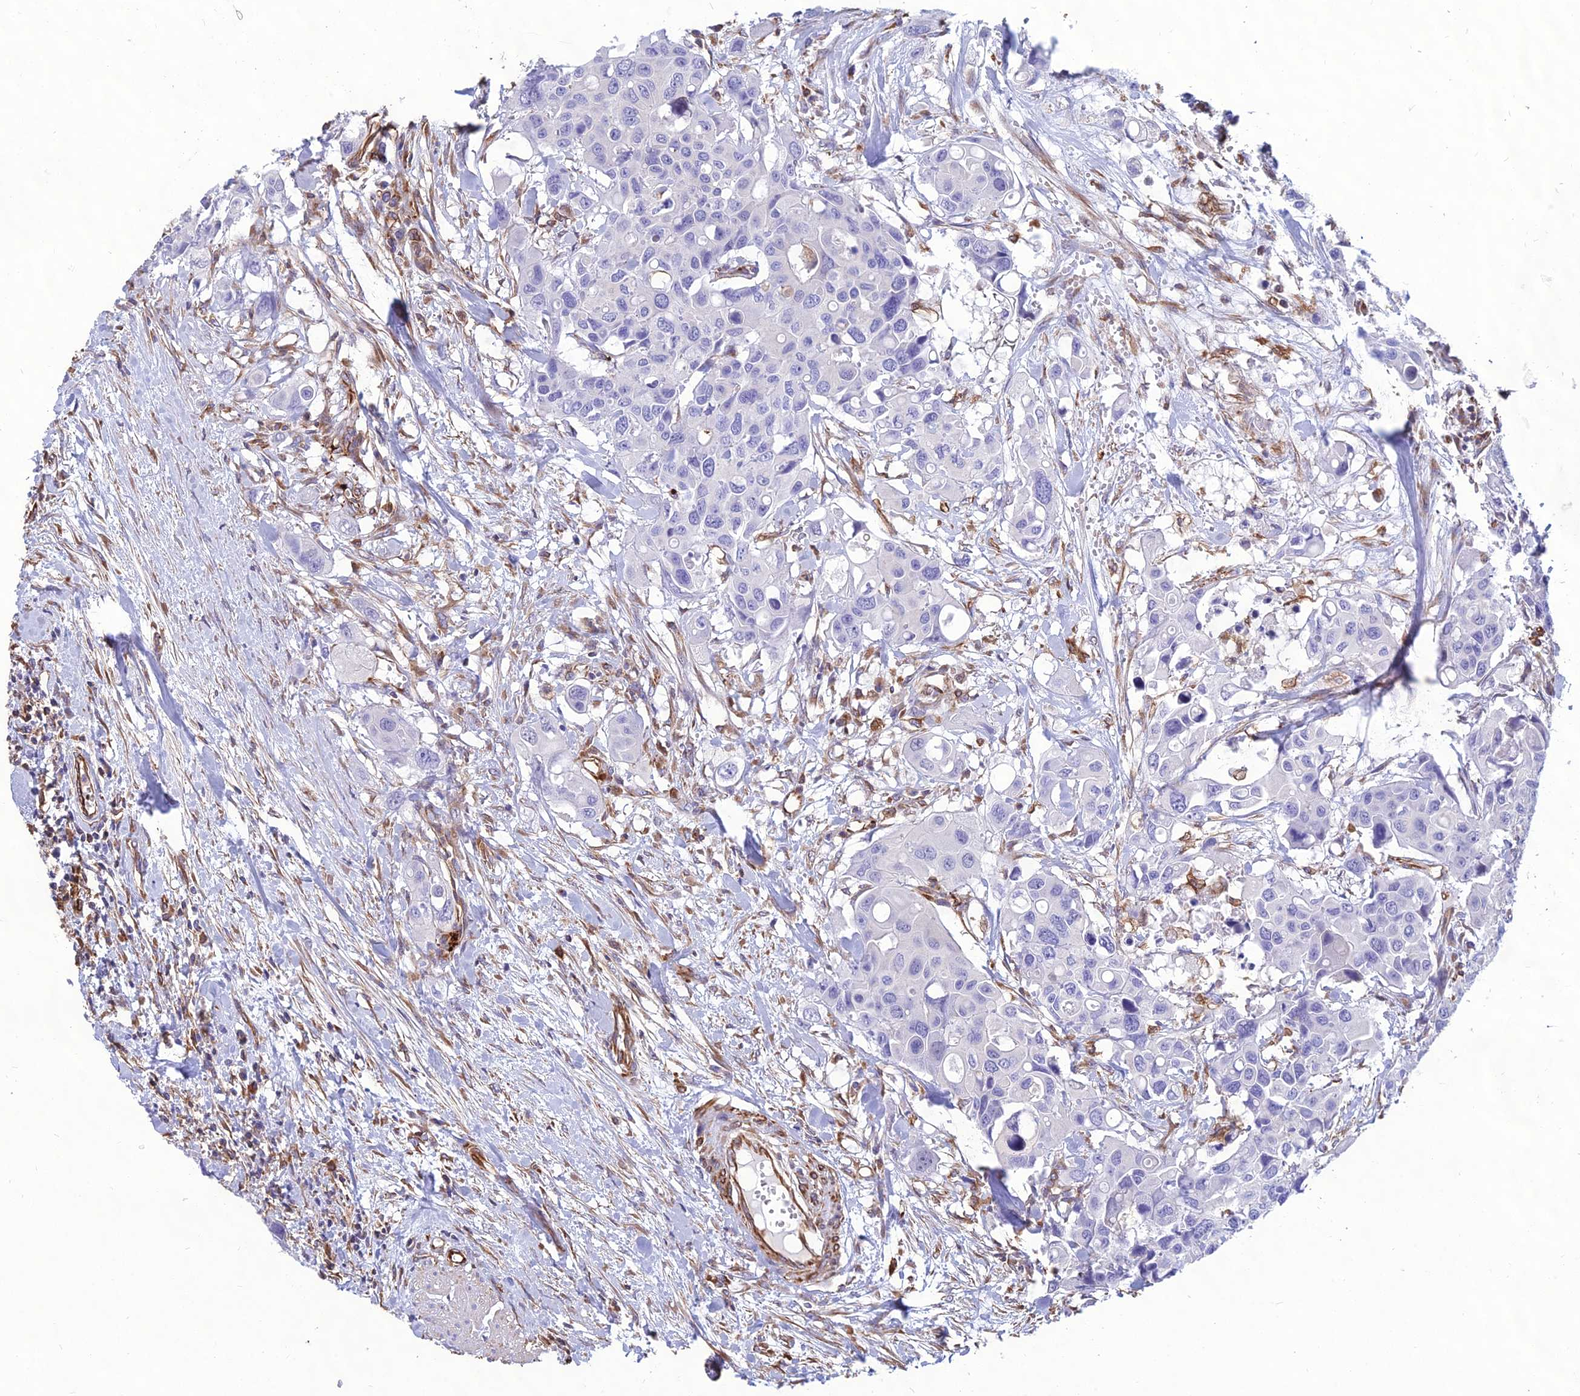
{"staining": {"intensity": "negative", "quantity": "none", "location": "none"}, "tissue": "colorectal cancer", "cell_type": "Tumor cells", "image_type": "cancer", "snomed": [{"axis": "morphology", "description": "Adenocarcinoma, NOS"}, {"axis": "topography", "description": "Colon"}], "caption": "Tumor cells show no significant protein positivity in colorectal cancer. (DAB (3,3'-diaminobenzidine) IHC visualized using brightfield microscopy, high magnification).", "gene": "PSMD11", "patient": {"sex": "male", "age": 77}}